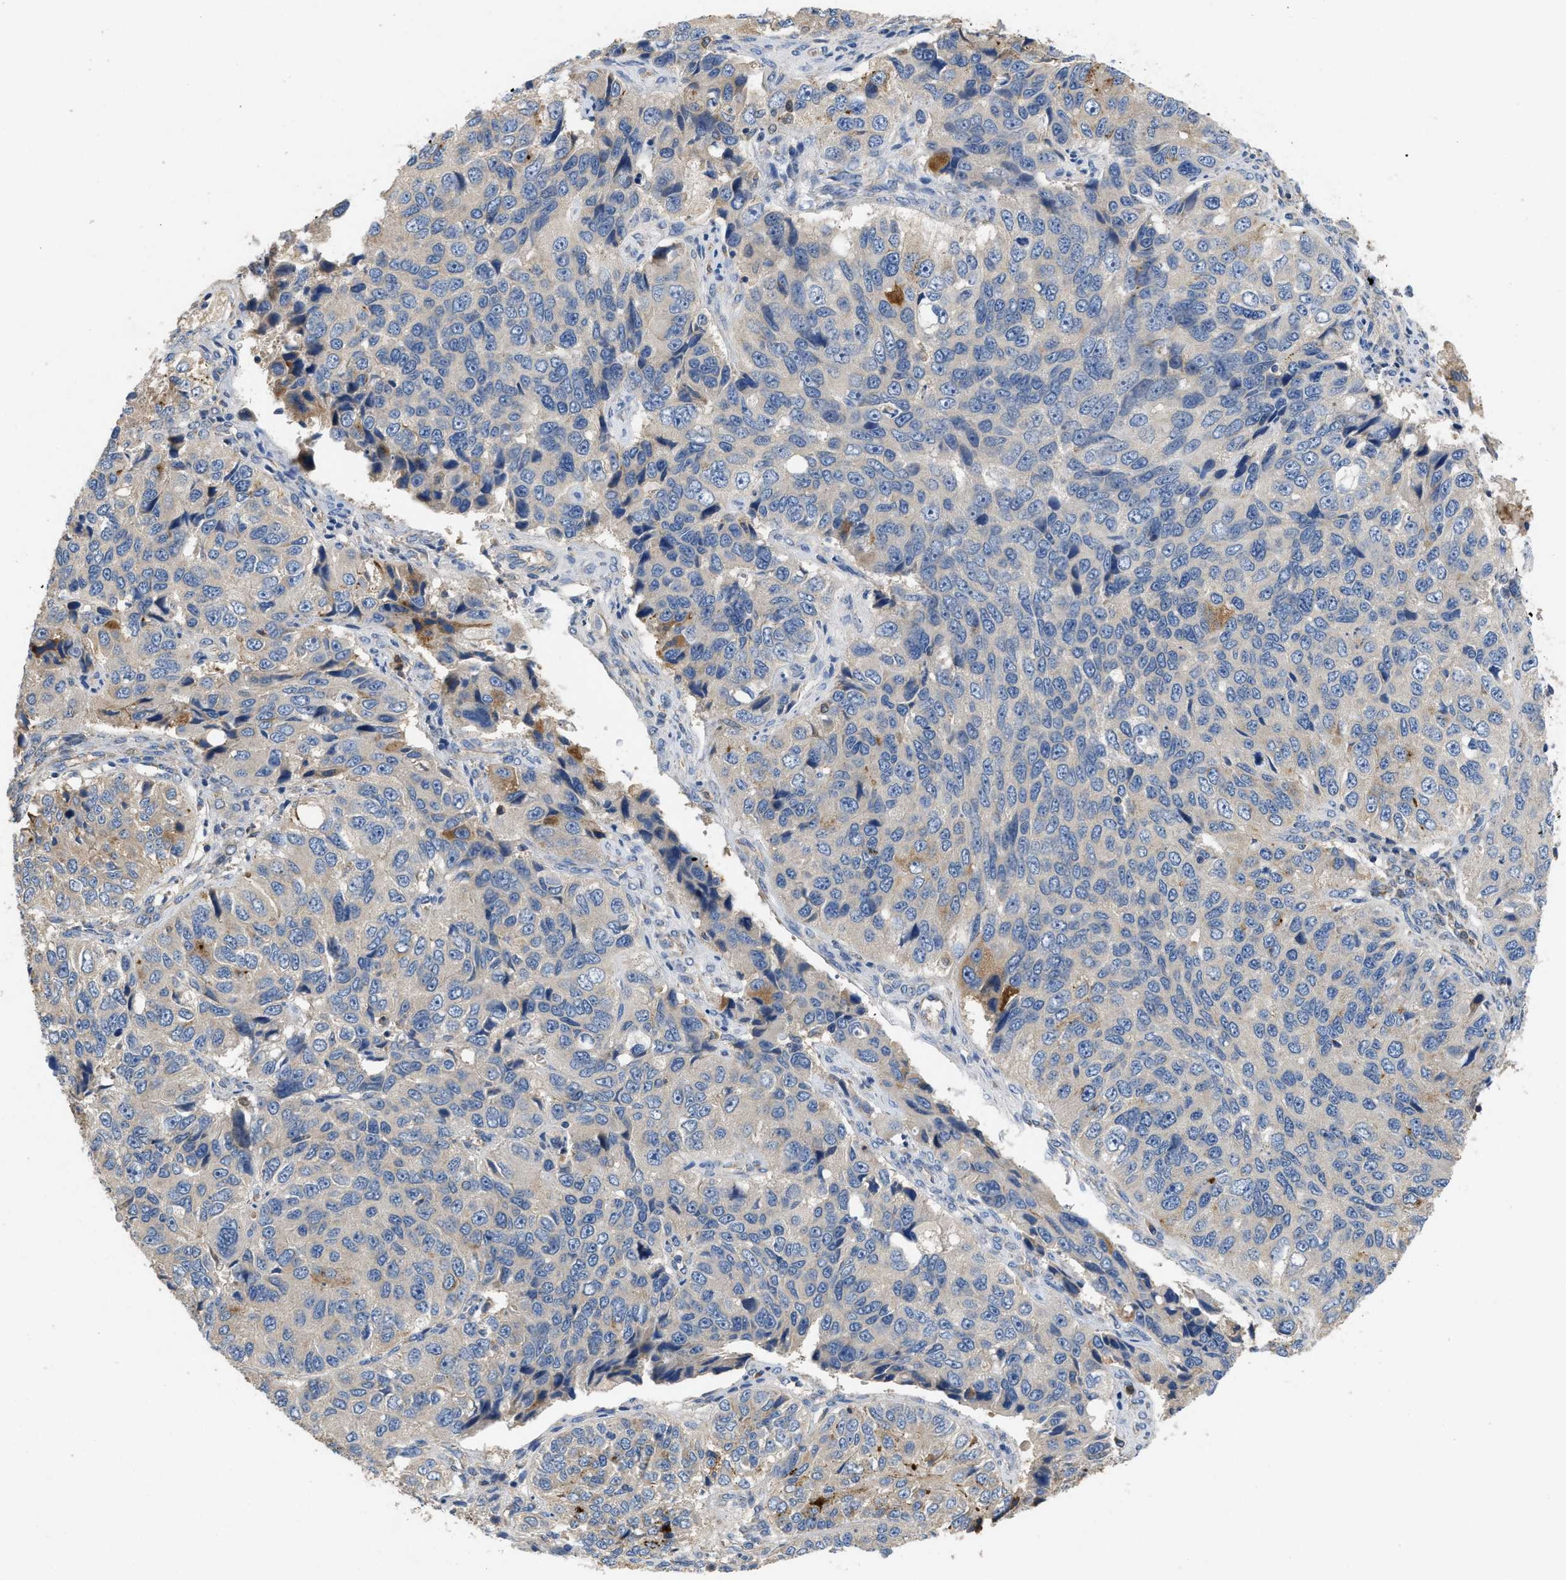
{"staining": {"intensity": "moderate", "quantity": "<25%", "location": "cytoplasmic/membranous"}, "tissue": "ovarian cancer", "cell_type": "Tumor cells", "image_type": "cancer", "snomed": [{"axis": "morphology", "description": "Carcinoma, endometroid"}, {"axis": "topography", "description": "Ovary"}], "caption": "Immunohistochemical staining of human endometroid carcinoma (ovarian) shows low levels of moderate cytoplasmic/membranous expression in approximately <25% of tumor cells.", "gene": "RNF216", "patient": {"sex": "female", "age": 51}}